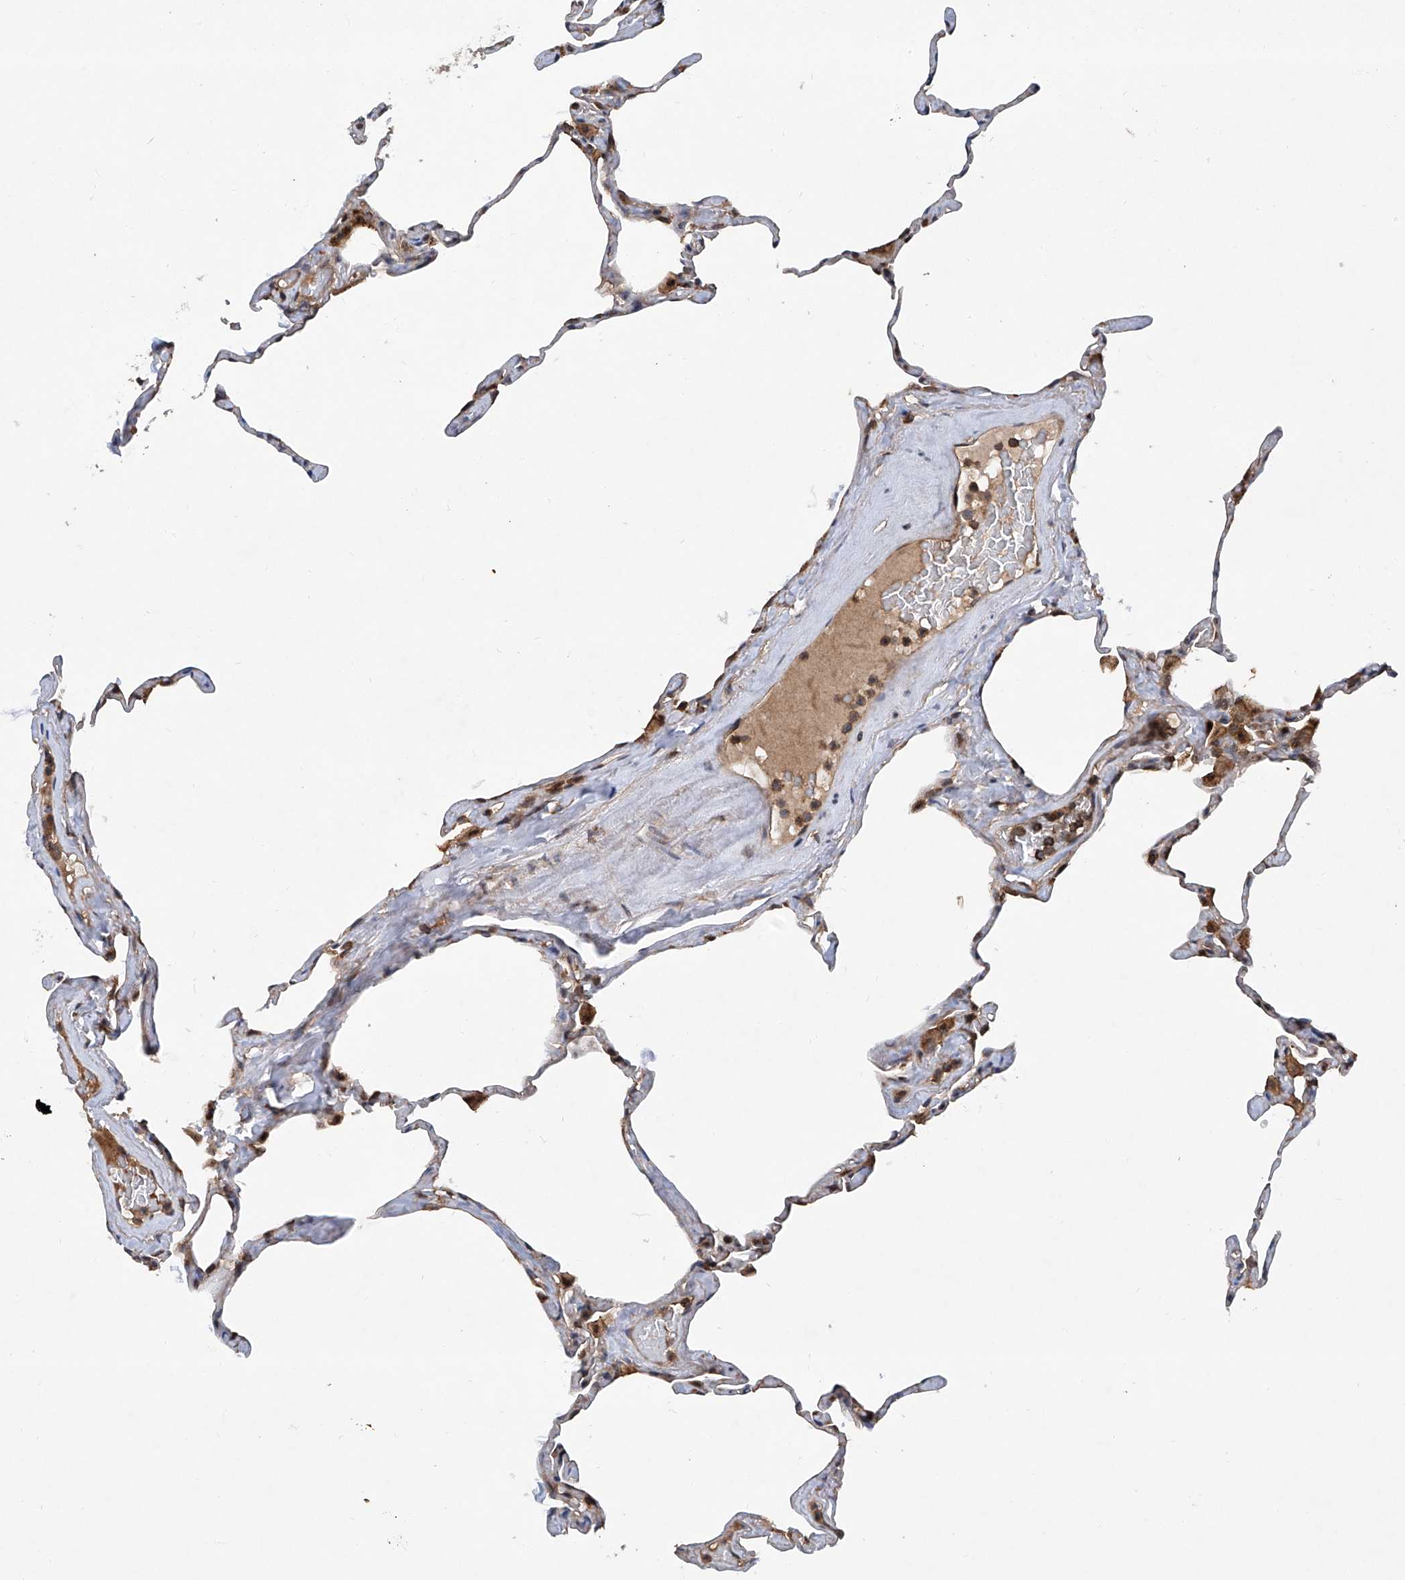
{"staining": {"intensity": "moderate", "quantity": "<25%", "location": "cytoplasmic/membranous"}, "tissue": "lung", "cell_type": "Alveolar cells", "image_type": "normal", "snomed": [{"axis": "morphology", "description": "Normal tissue, NOS"}, {"axis": "topography", "description": "Lung"}], "caption": "Immunohistochemical staining of unremarkable human lung displays low levels of moderate cytoplasmic/membranous staining in about <25% of alveolar cells.", "gene": "SMAP1", "patient": {"sex": "male", "age": 65}}